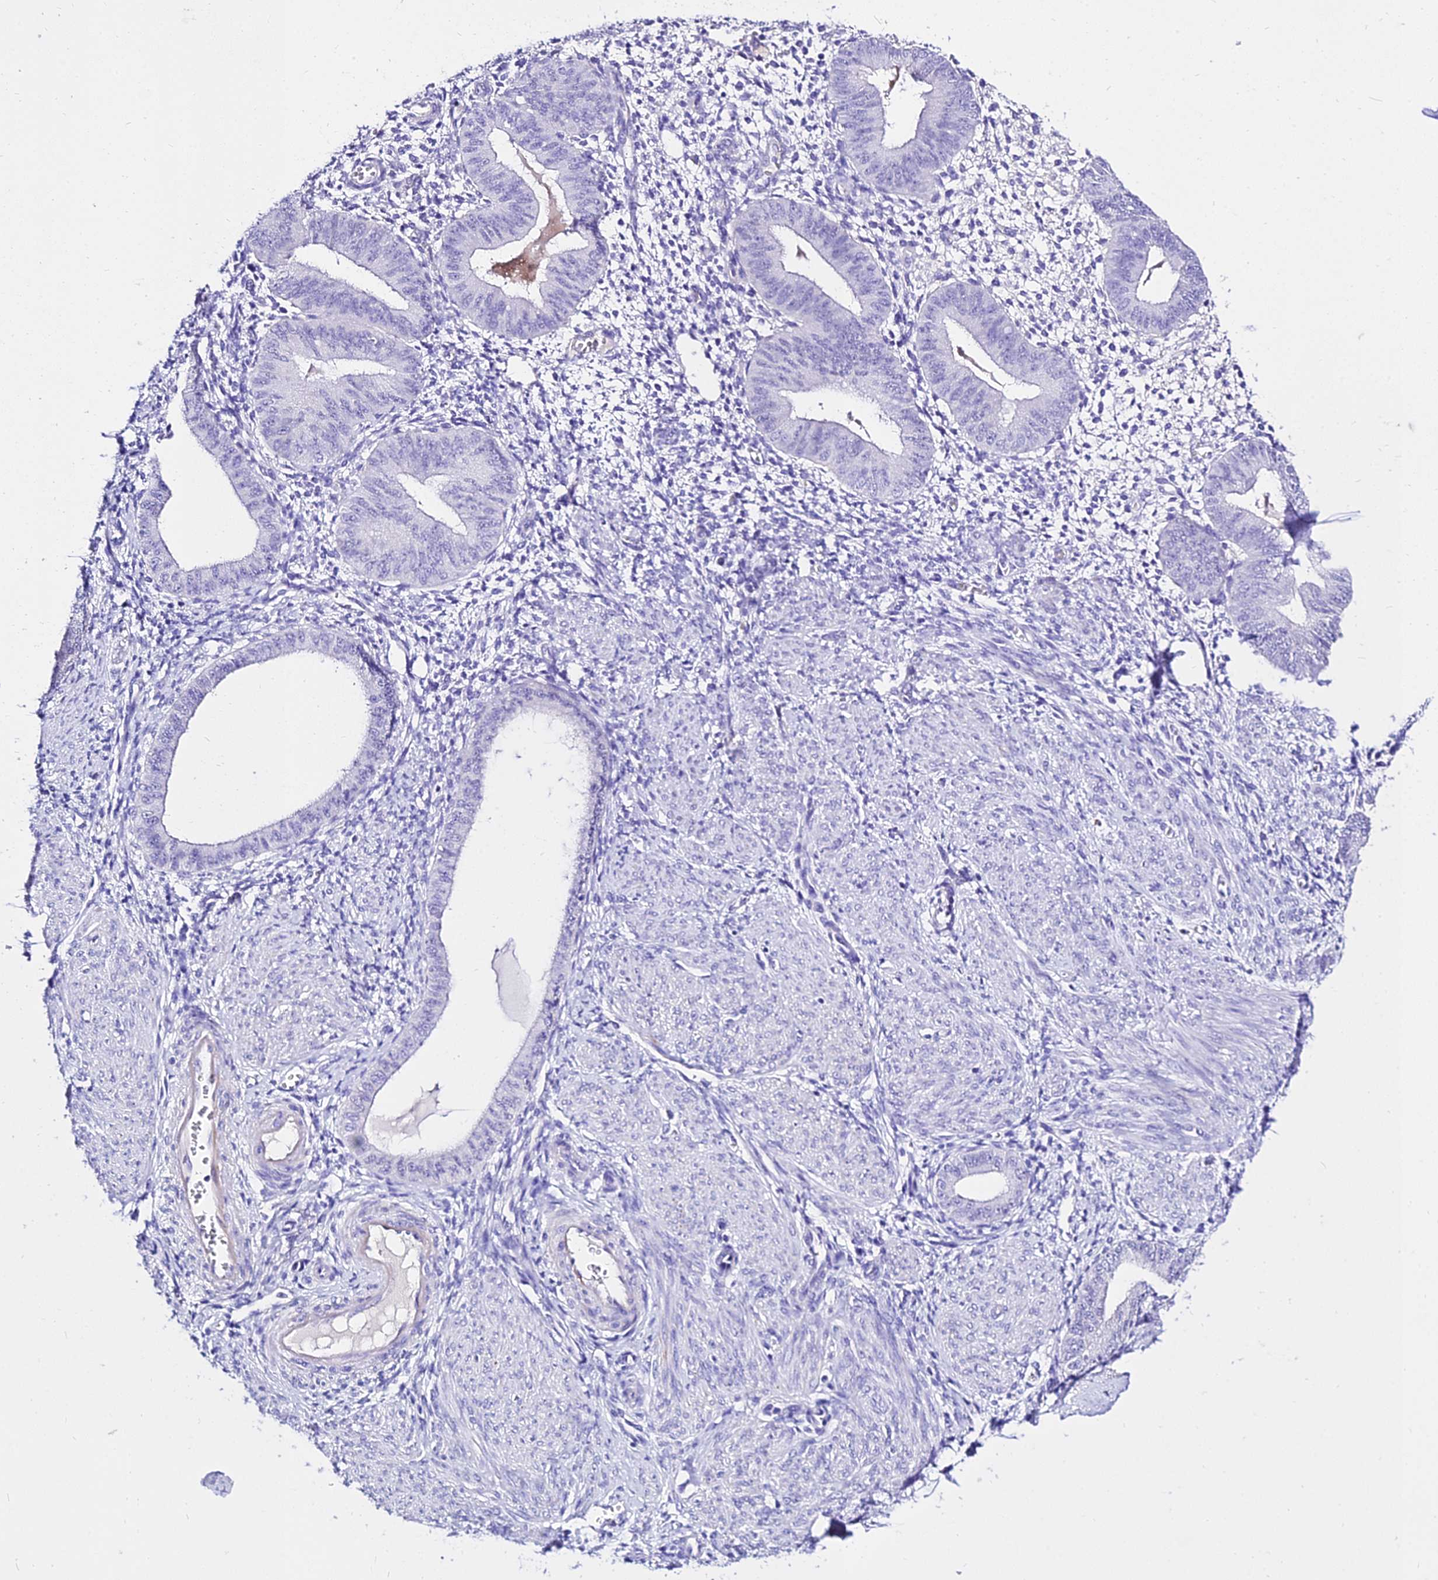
{"staining": {"intensity": "negative", "quantity": "none", "location": "none"}, "tissue": "endometrium", "cell_type": "Cells in endometrial stroma", "image_type": "normal", "snomed": [{"axis": "morphology", "description": "Normal tissue, NOS"}, {"axis": "topography", "description": "Endometrium"}], "caption": "The image reveals no significant positivity in cells in endometrial stroma of endometrium. Brightfield microscopy of IHC stained with DAB (3,3'-diaminobenzidine) (brown) and hematoxylin (blue), captured at high magnification.", "gene": "DEFB106A", "patient": {"sex": "female", "age": 49}}